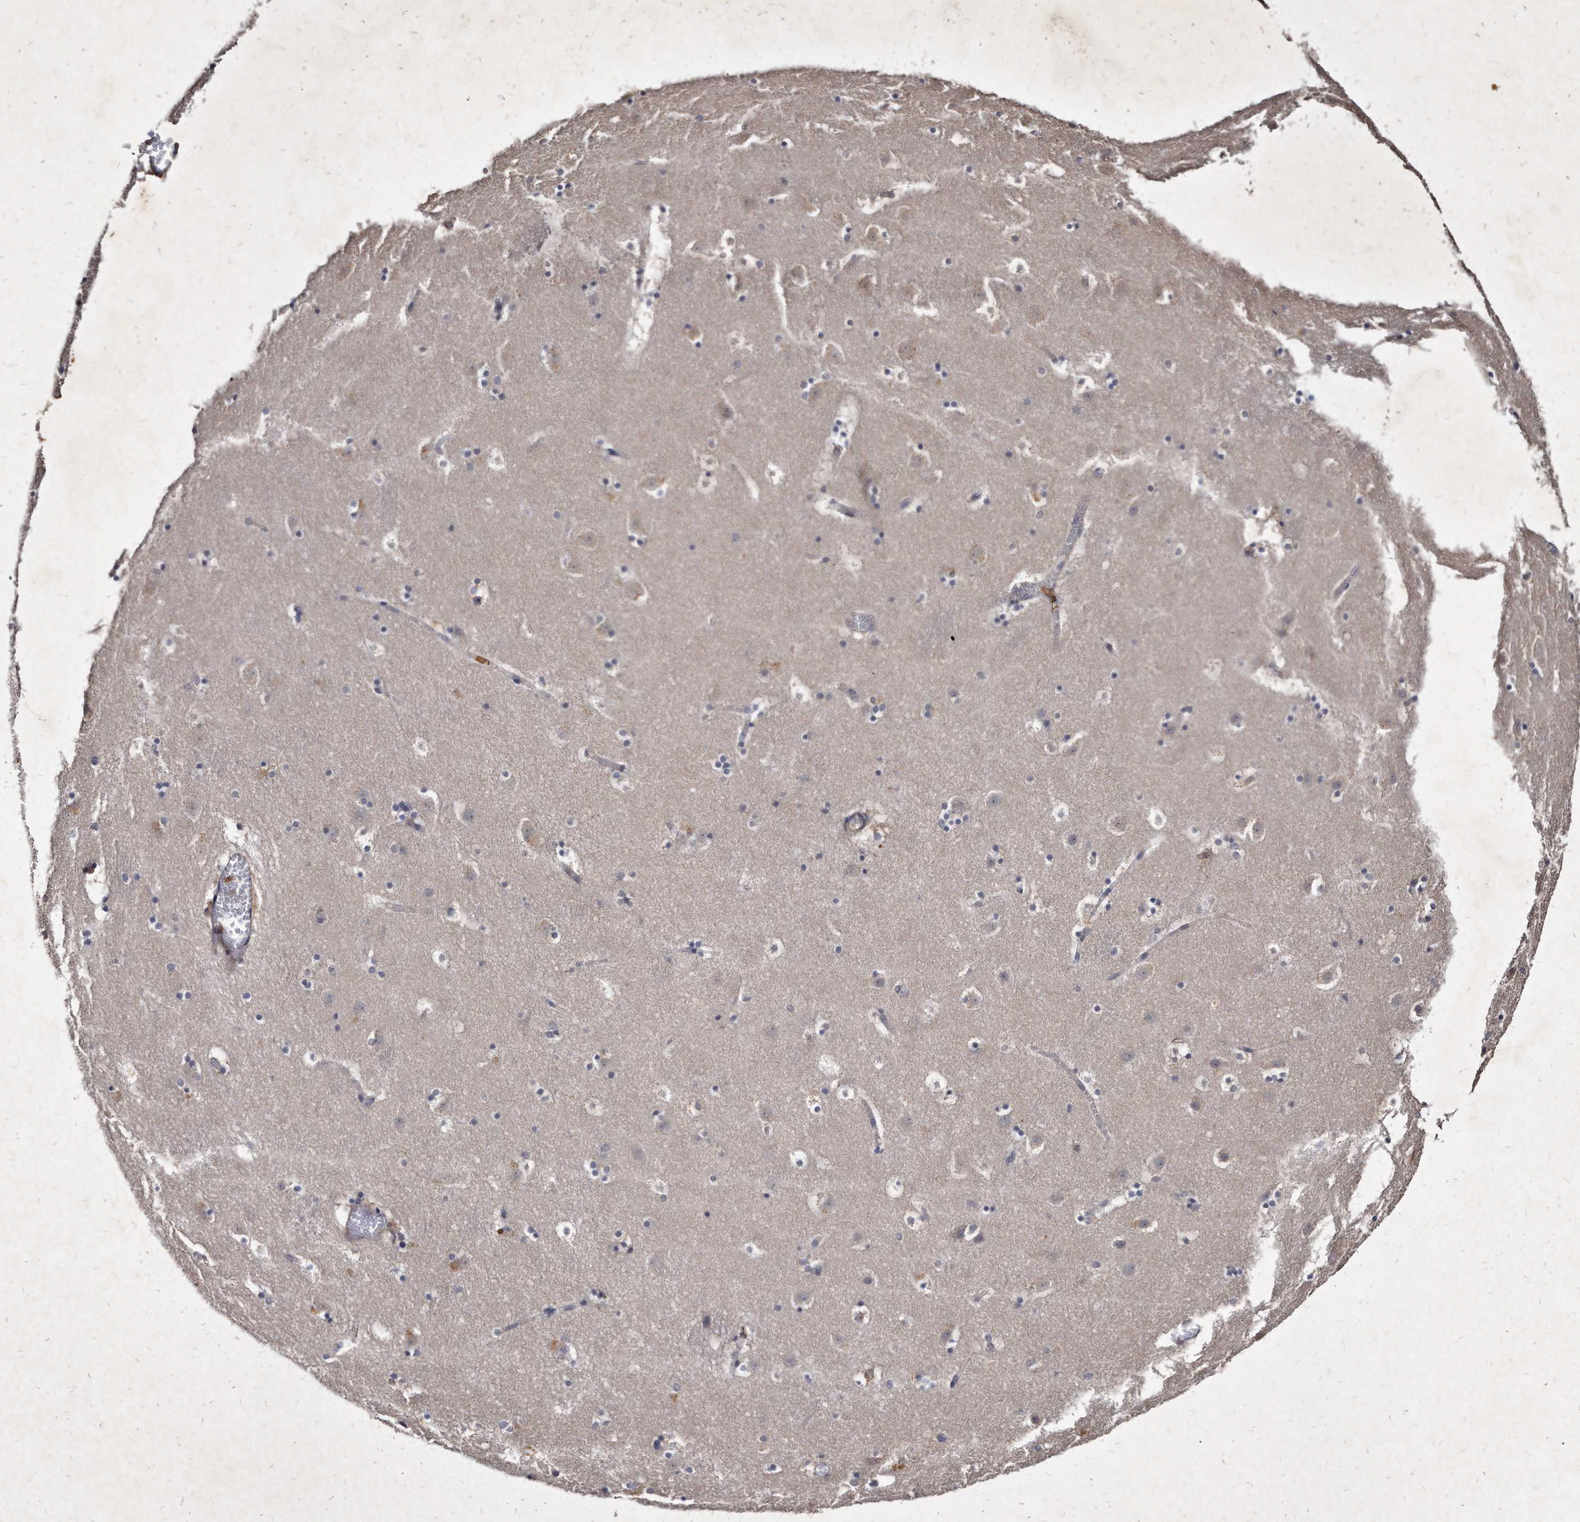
{"staining": {"intensity": "weak", "quantity": "<25%", "location": "cytoplasmic/membranous"}, "tissue": "caudate", "cell_type": "Glial cells", "image_type": "normal", "snomed": [{"axis": "morphology", "description": "Normal tissue, NOS"}, {"axis": "topography", "description": "Lateral ventricle wall"}], "caption": "DAB immunohistochemical staining of benign caudate displays no significant expression in glial cells.", "gene": "KLHDC3", "patient": {"sex": "male", "age": 45}}